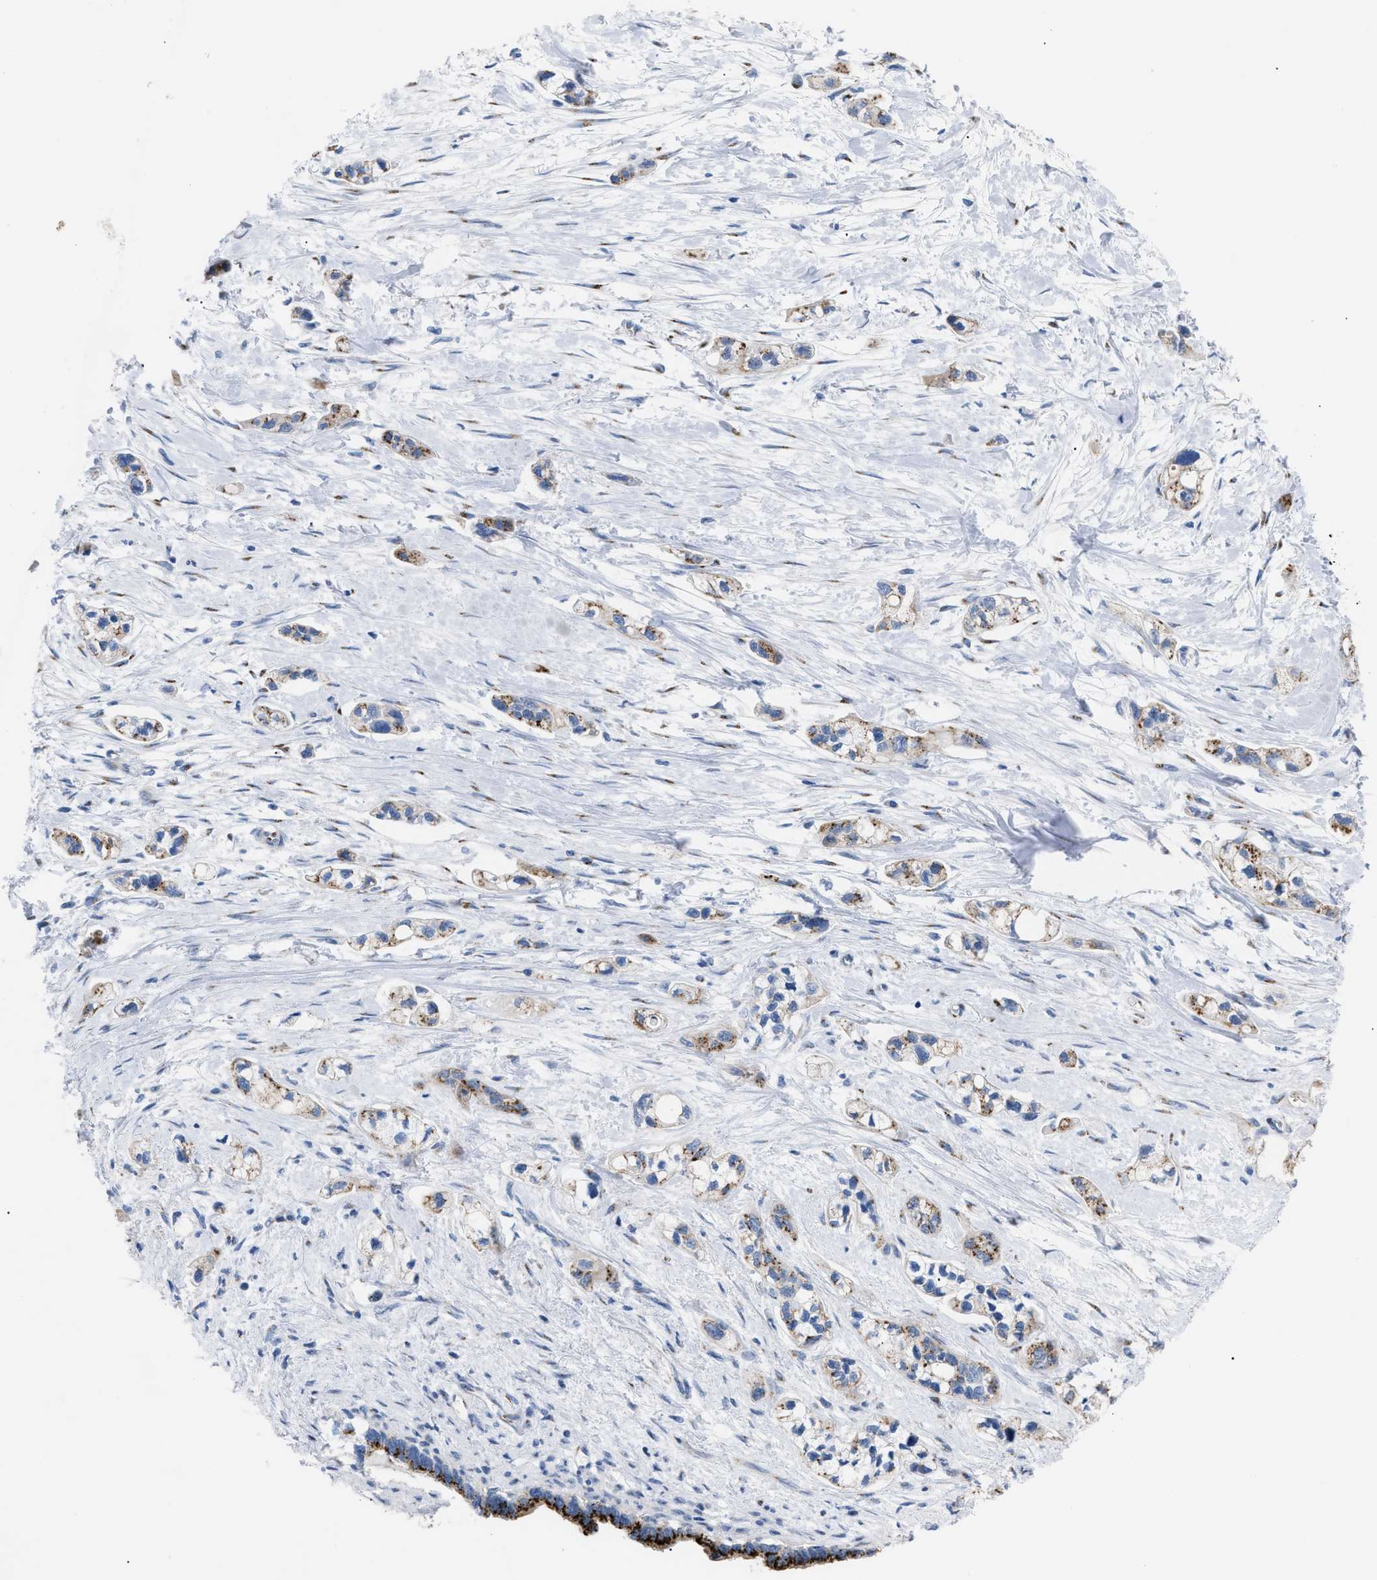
{"staining": {"intensity": "moderate", "quantity": ">75%", "location": "cytoplasmic/membranous"}, "tissue": "pancreatic cancer", "cell_type": "Tumor cells", "image_type": "cancer", "snomed": [{"axis": "morphology", "description": "Adenocarcinoma, NOS"}, {"axis": "topography", "description": "Pancreas"}], "caption": "IHC photomicrograph of neoplastic tissue: human pancreatic adenocarcinoma stained using immunohistochemistry (IHC) shows medium levels of moderate protein expression localized specifically in the cytoplasmic/membranous of tumor cells, appearing as a cytoplasmic/membranous brown color.", "gene": "TMEM17", "patient": {"sex": "male", "age": 74}}